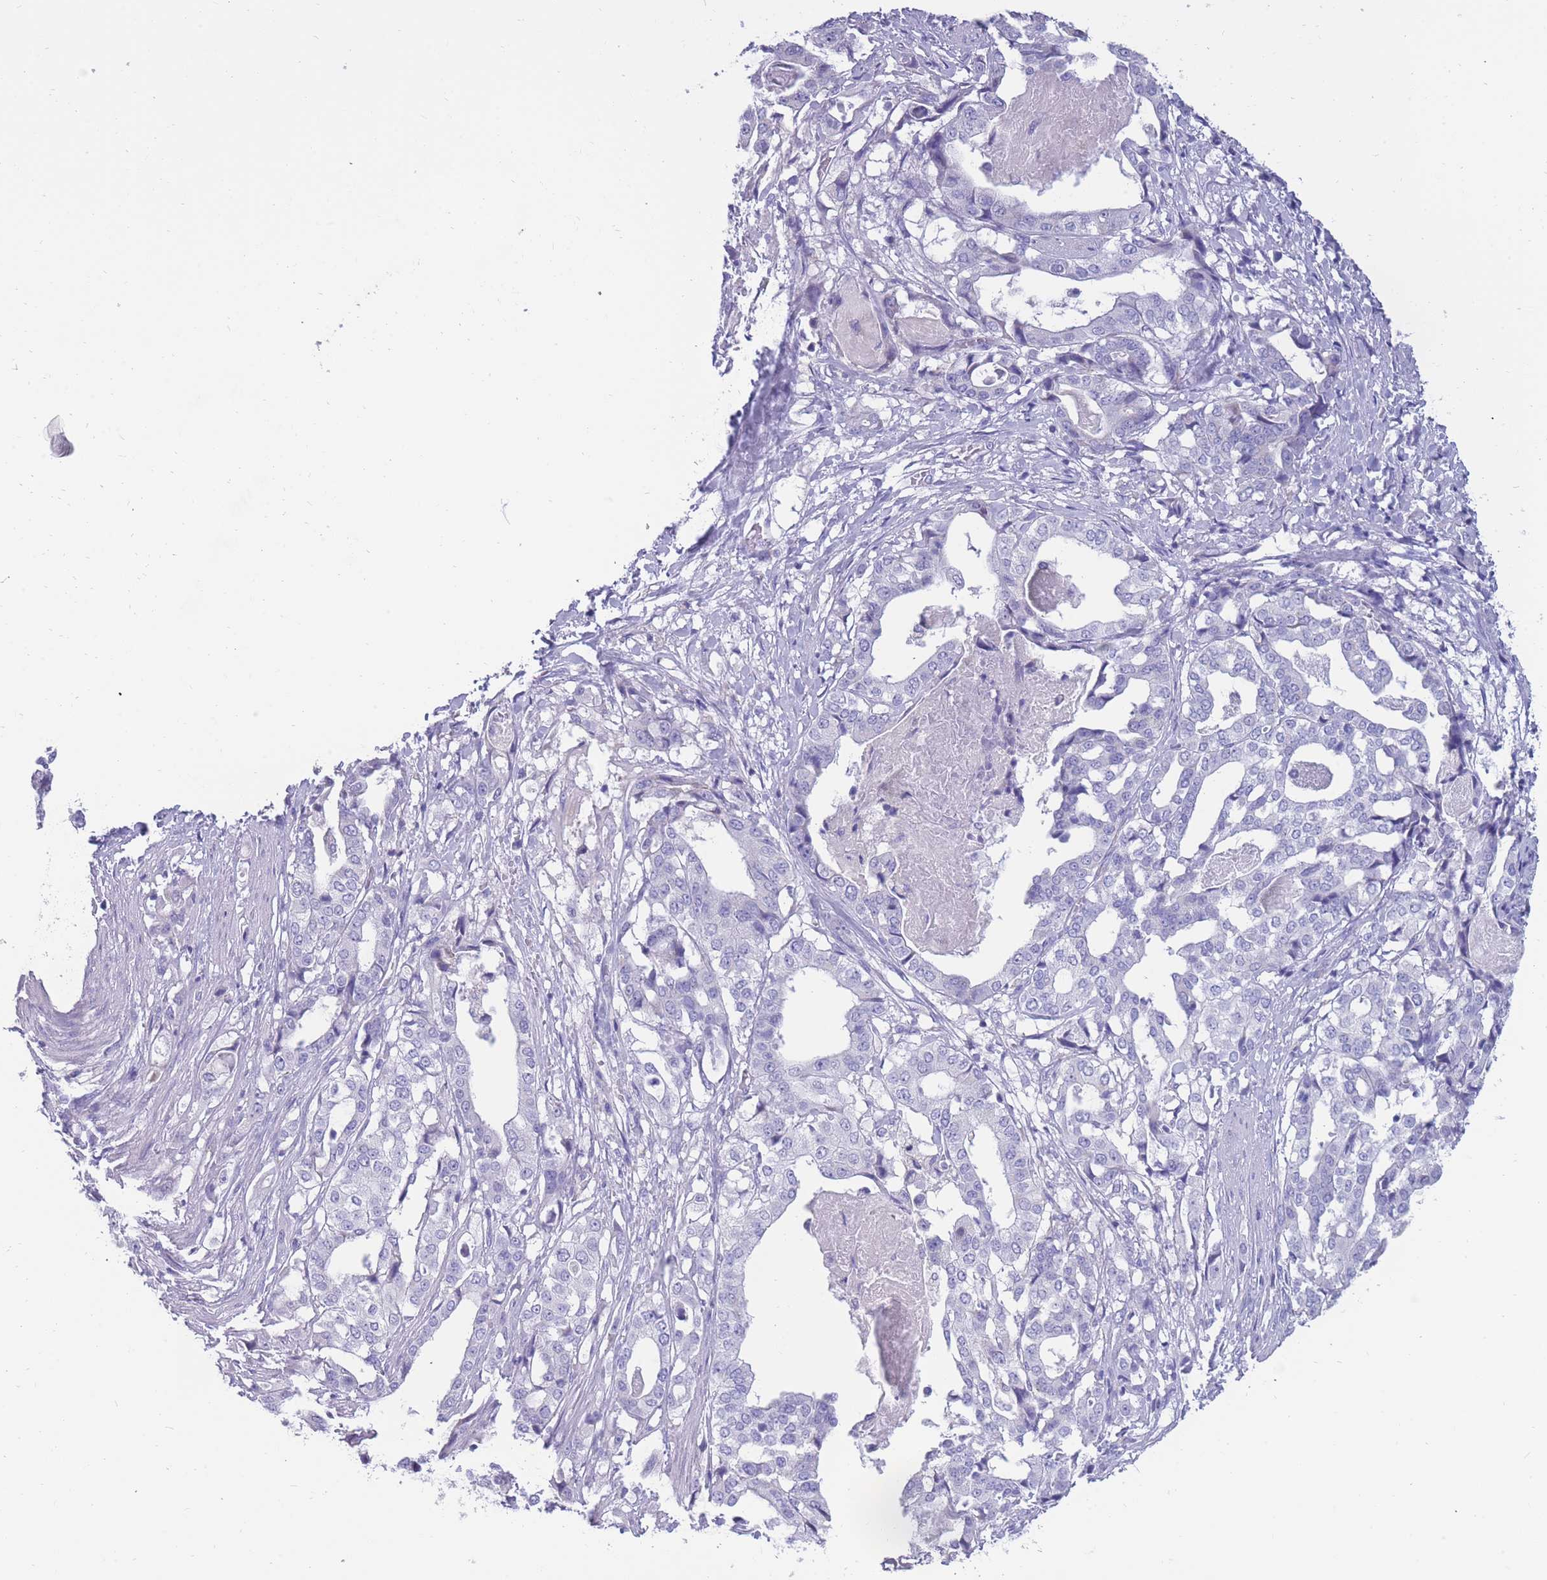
{"staining": {"intensity": "negative", "quantity": "none", "location": "none"}, "tissue": "stomach cancer", "cell_type": "Tumor cells", "image_type": "cancer", "snomed": [{"axis": "morphology", "description": "Adenocarcinoma, NOS"}, {"axis": "topography", "description": "Stomach"}], "caption": "Human stomach adenocarcinoma stained for a protein using immunohistochemistry (IHC) demonstrates no expression in tumor cells.", "gene": "INTS2", "patient": {"sex": "male", "age": 48}}